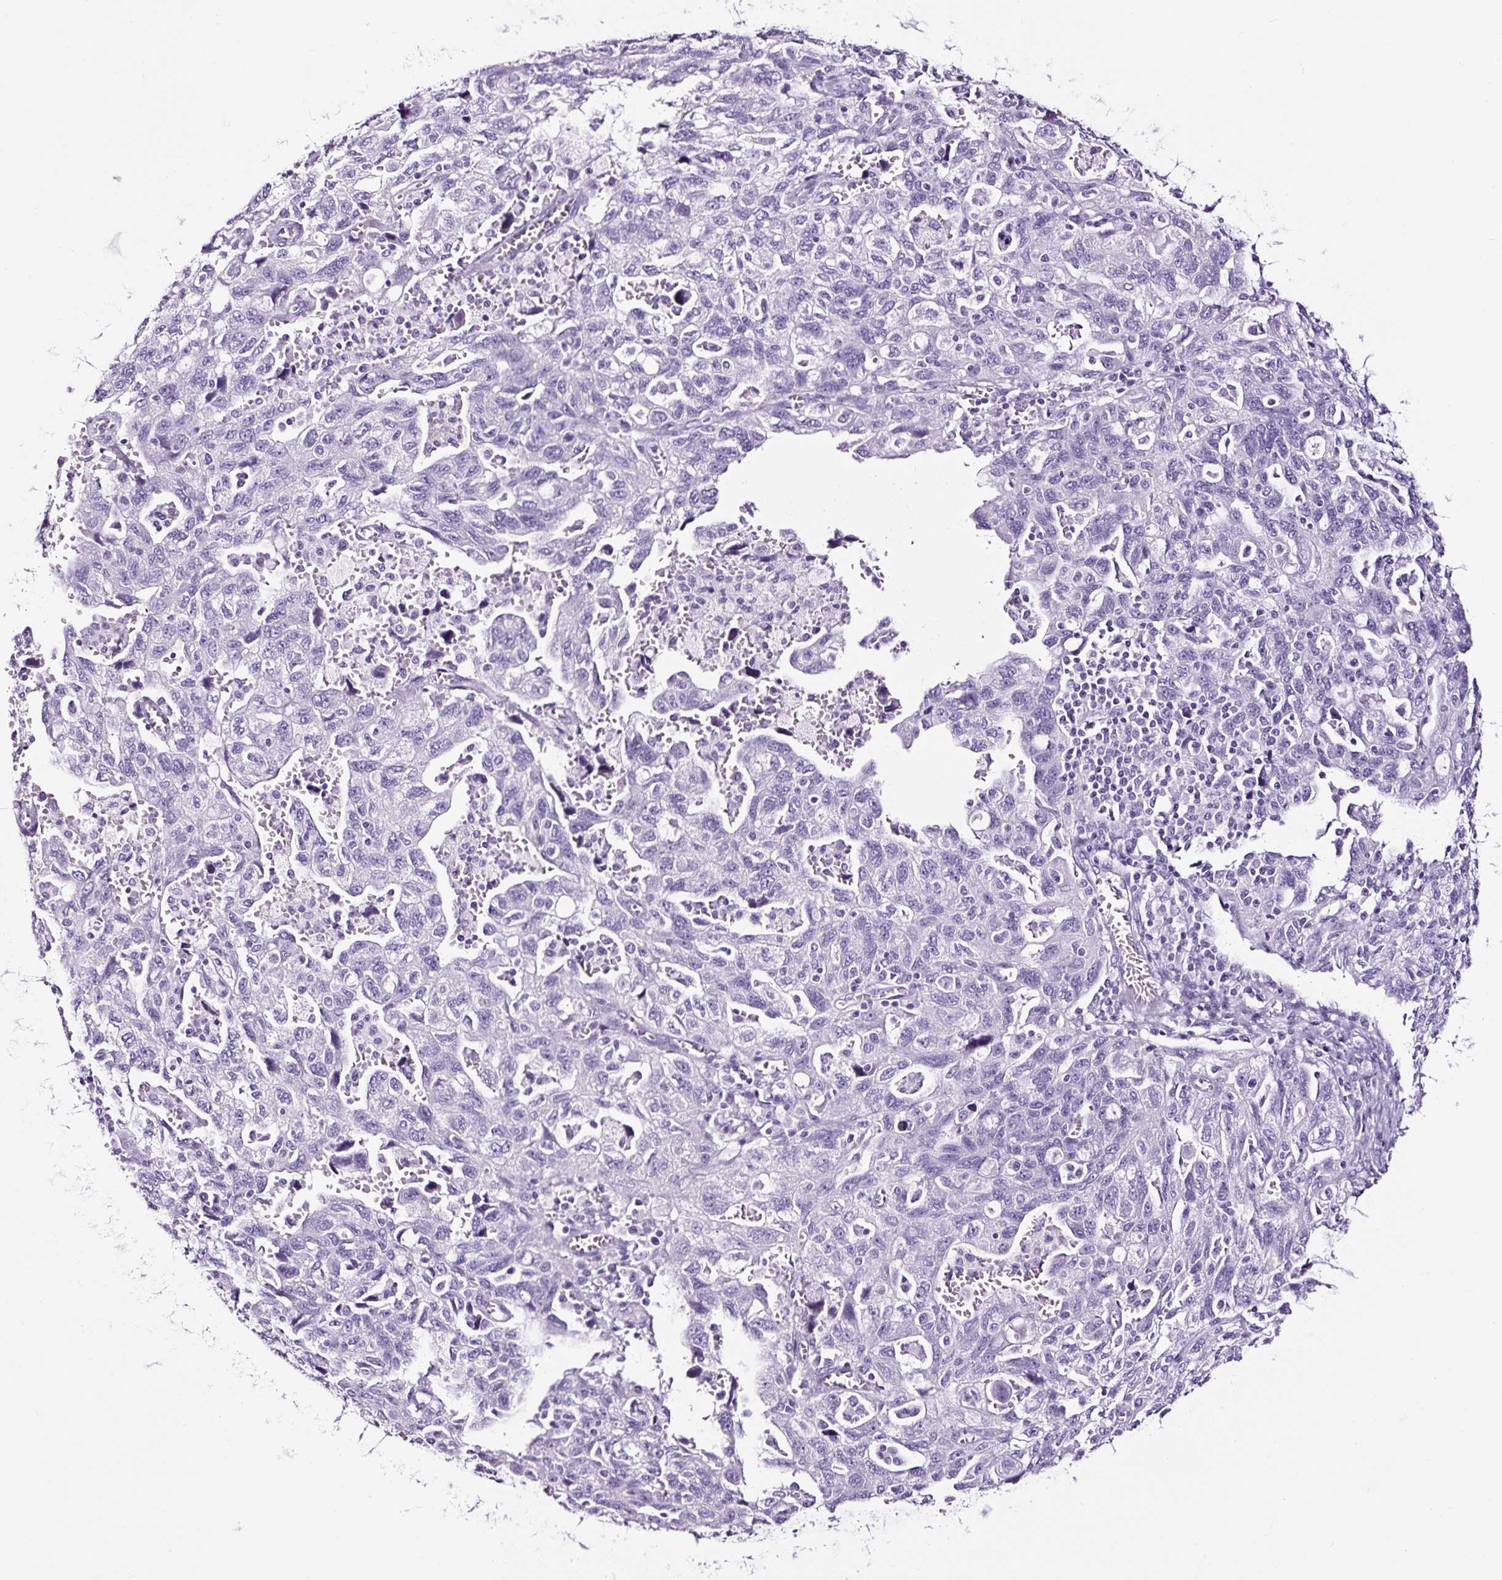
{"staining": {"intensity": "negative", "quantity": "none", "location": "none"}, "tissue": "ovarian cancer", "cell_type": "Tumor cells", "image_type": "cancer", "snomed": [{"axis": "morphology", "description": "Carcinoma, NOS"}, {"axis": "morphology", "description": "Cystadenocarcinoma, serous, NOS"}, {"axis": "topography", "description": "Ovary"}], "caption": "This histopathology image is of carcinoma (ovarian) stained with immunohistochemistry to label a protein in brown with the nuclei are counter-stained blue. There is no positivity in tumor cells.", "gene": "NPHS2", "patient": {"sex": "female", "age": 69}}